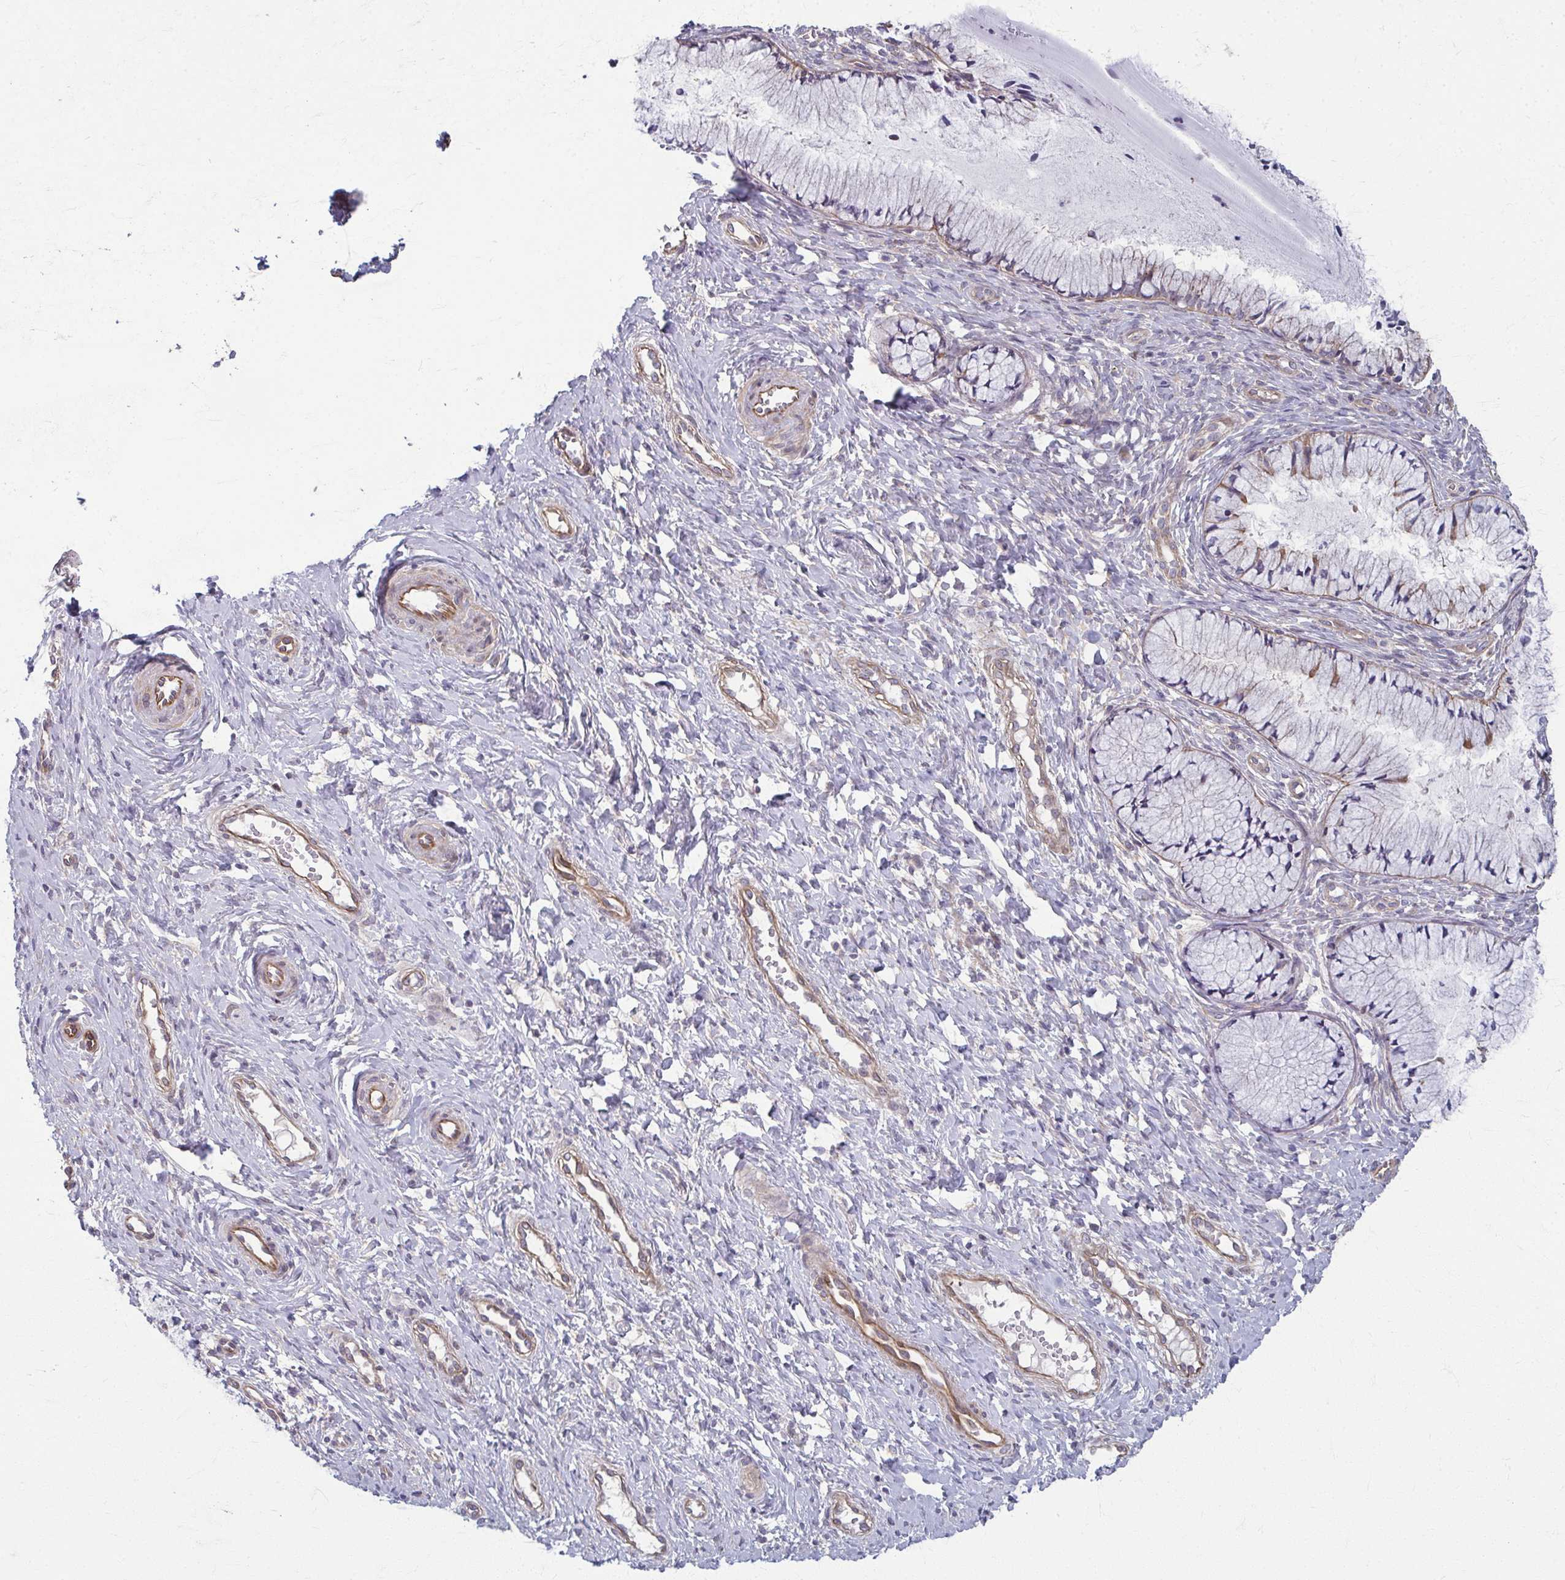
{"staining": {"intensity": "negative", "quantity": "none", "location": "none"}, "tissue": "cervix", "cell_type": "Glandular cells", "image_type": "normal", "snomed": [{"axis": "morphology", "description": "Normal tissue, NOS"}, {"axis": "topography", "description": "Cervix"}], "caption": "There is no significant staining in glandular cells of cervix. (Stains: DAB (3,3'-diaminobenzidine) immunohistochemistry (IHC) with hematoxylin counter stain, Microscopy: brightfield microscopy at high magnification).", "gene": "EID2B", "patient": {"sex": "female", "age": 36}}